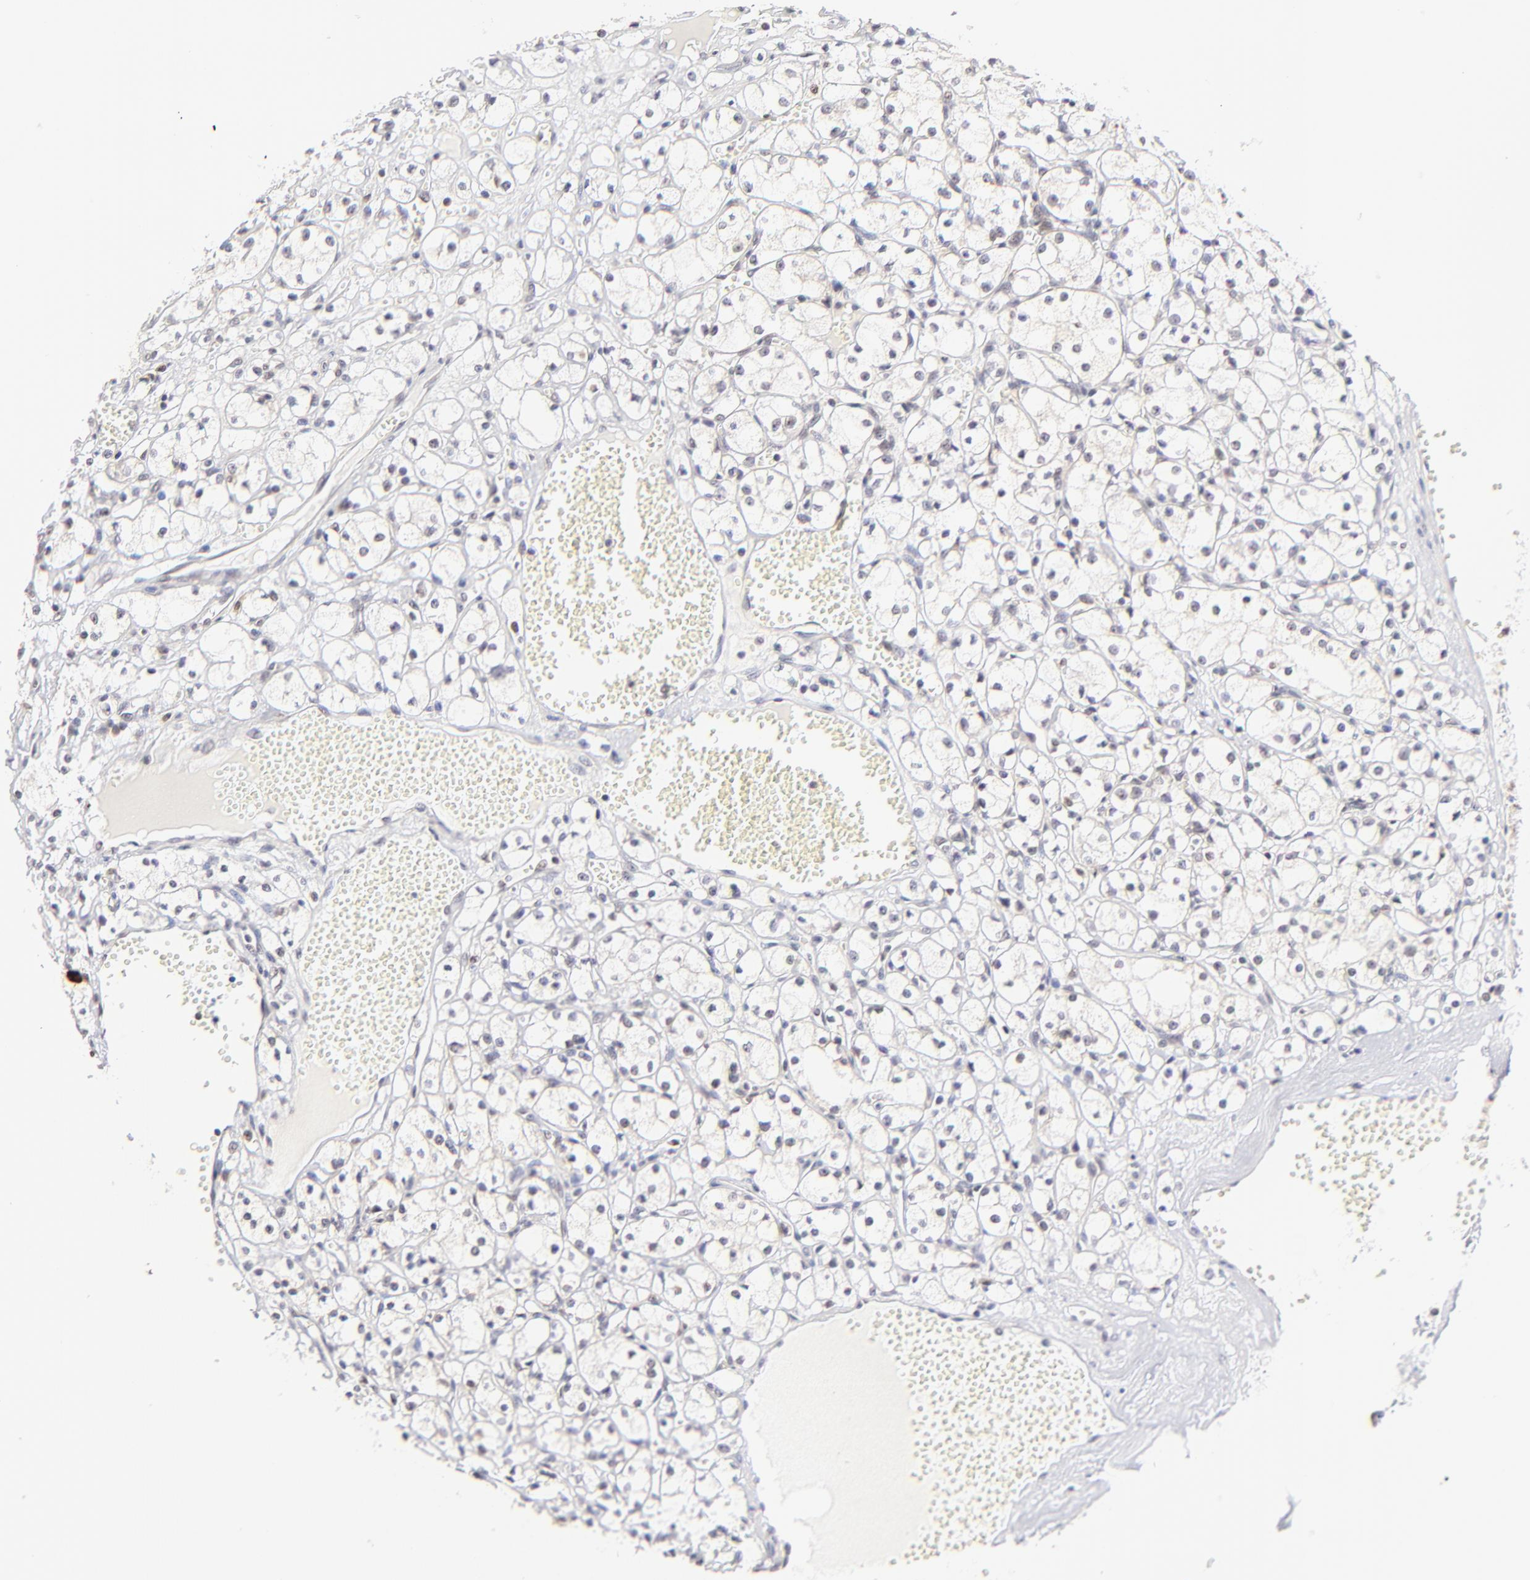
{"staining": {"intensity": "weak", "quantity": "<25%", "location": "nuclear"}, "tissue": "renal cancer", "cell_type": "Tumor cells", "image_type": "cancer", "snomed": [{"axis": "morphology", "description": "Adenocarcinoma, NOS"}, {"axis": "topography", "description": "Kidney"}], "caption": "The image shows no significant expression in tumor cells of renal cancer.", "gene": "ZNF670", "patient": {"sex": "male", "age": 61}}